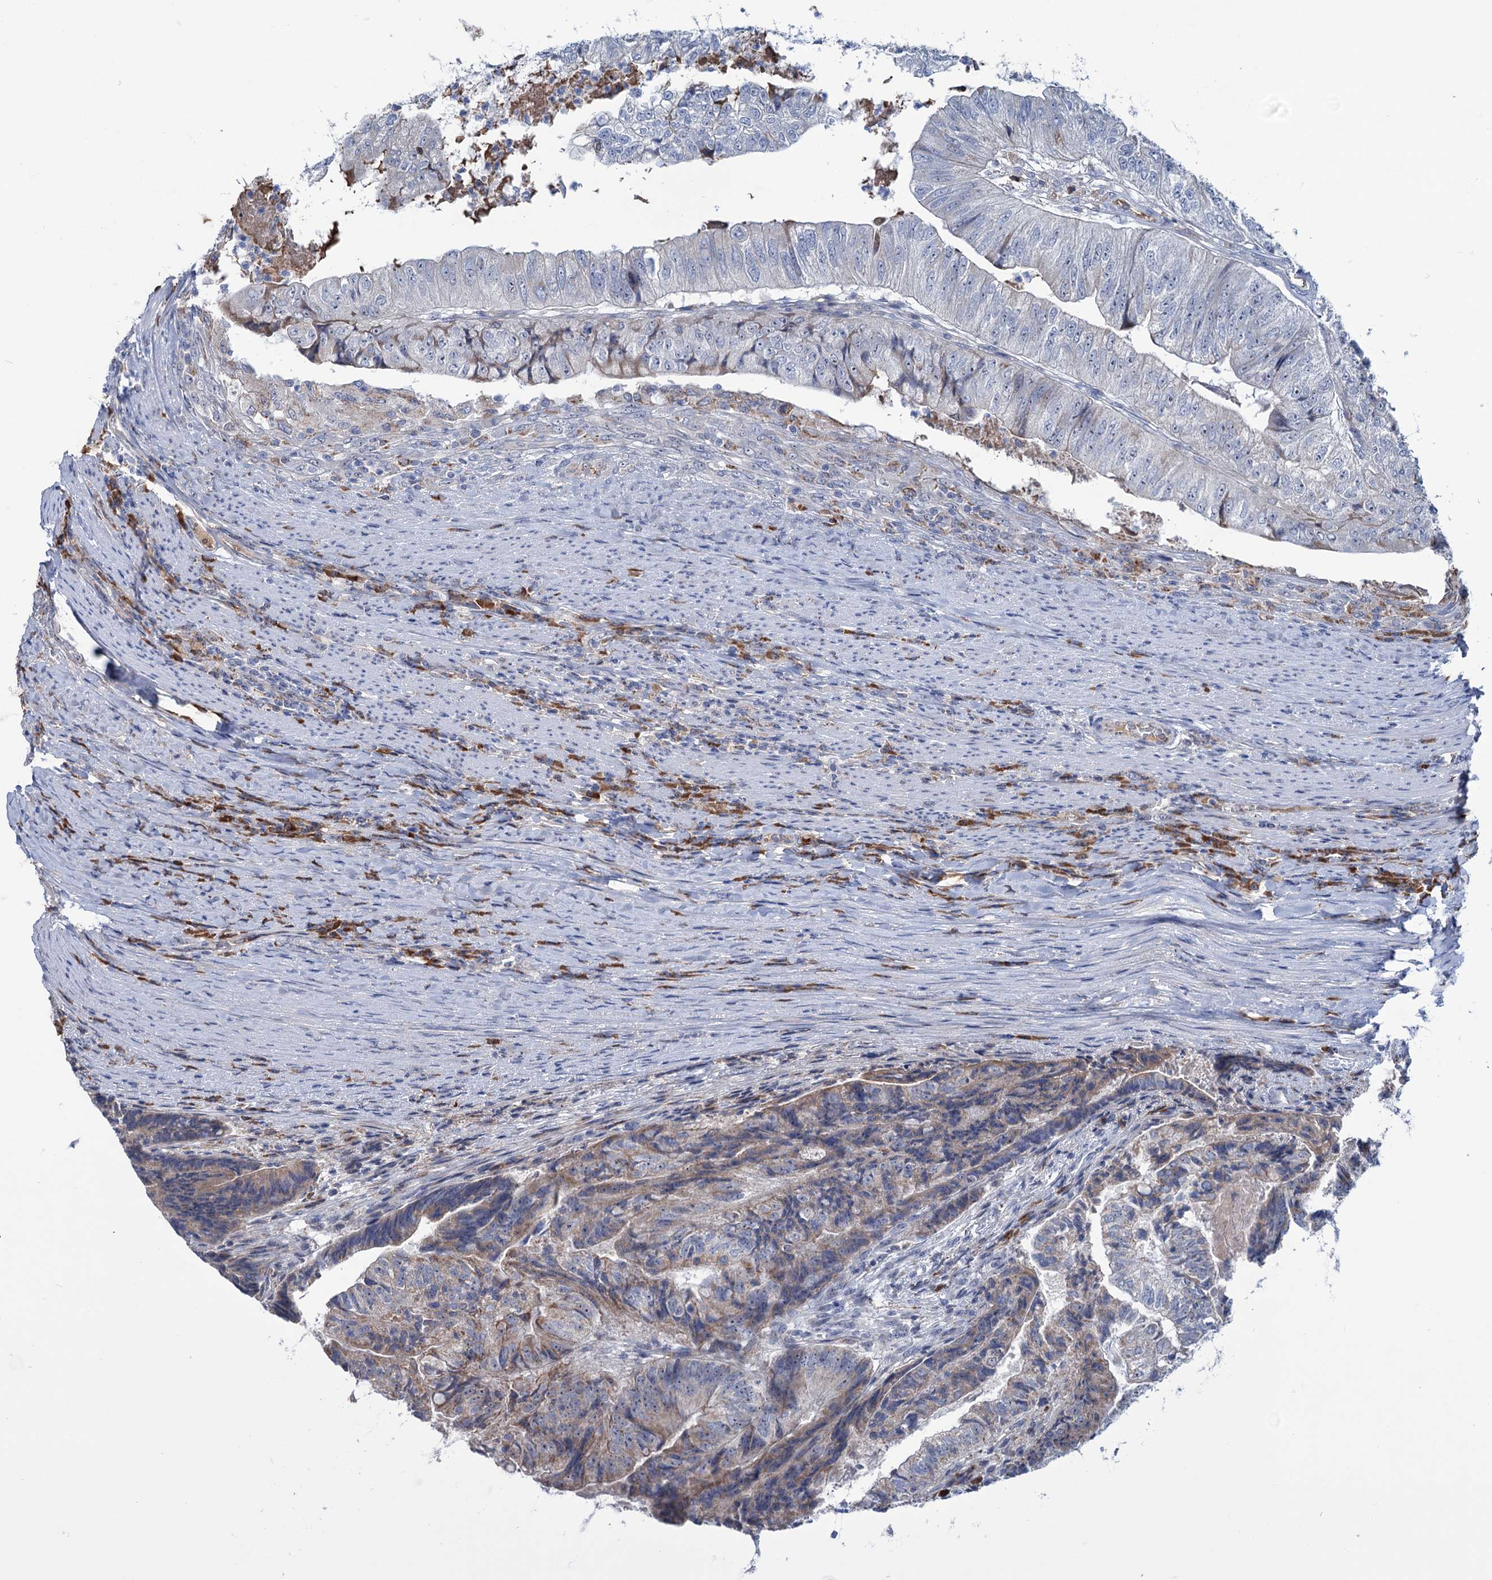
{"staining": {"intensity": "weak", "quantity": "<25%", "location": "cytoplasmic/membranous"}, "tissue": "colorectal cancer", "cell_type": "Tumor cells", "image_type": "cancer", "snomed": [{"axis": "morphology", "description": "Adenocarcinoma, NOS"}, {"axis": "topography", "description": "Colon"}], "caption": "IHC micrograph of neoplastic tissue: colorectal cancer stained with DAB reveals no significant protein expression in tumor cells. (DAB immunohistochemistry visualized using brightfield microscopy, high magnification).", "gene": "LPIN1", "patient": {"sex": "female", "age": 67}}